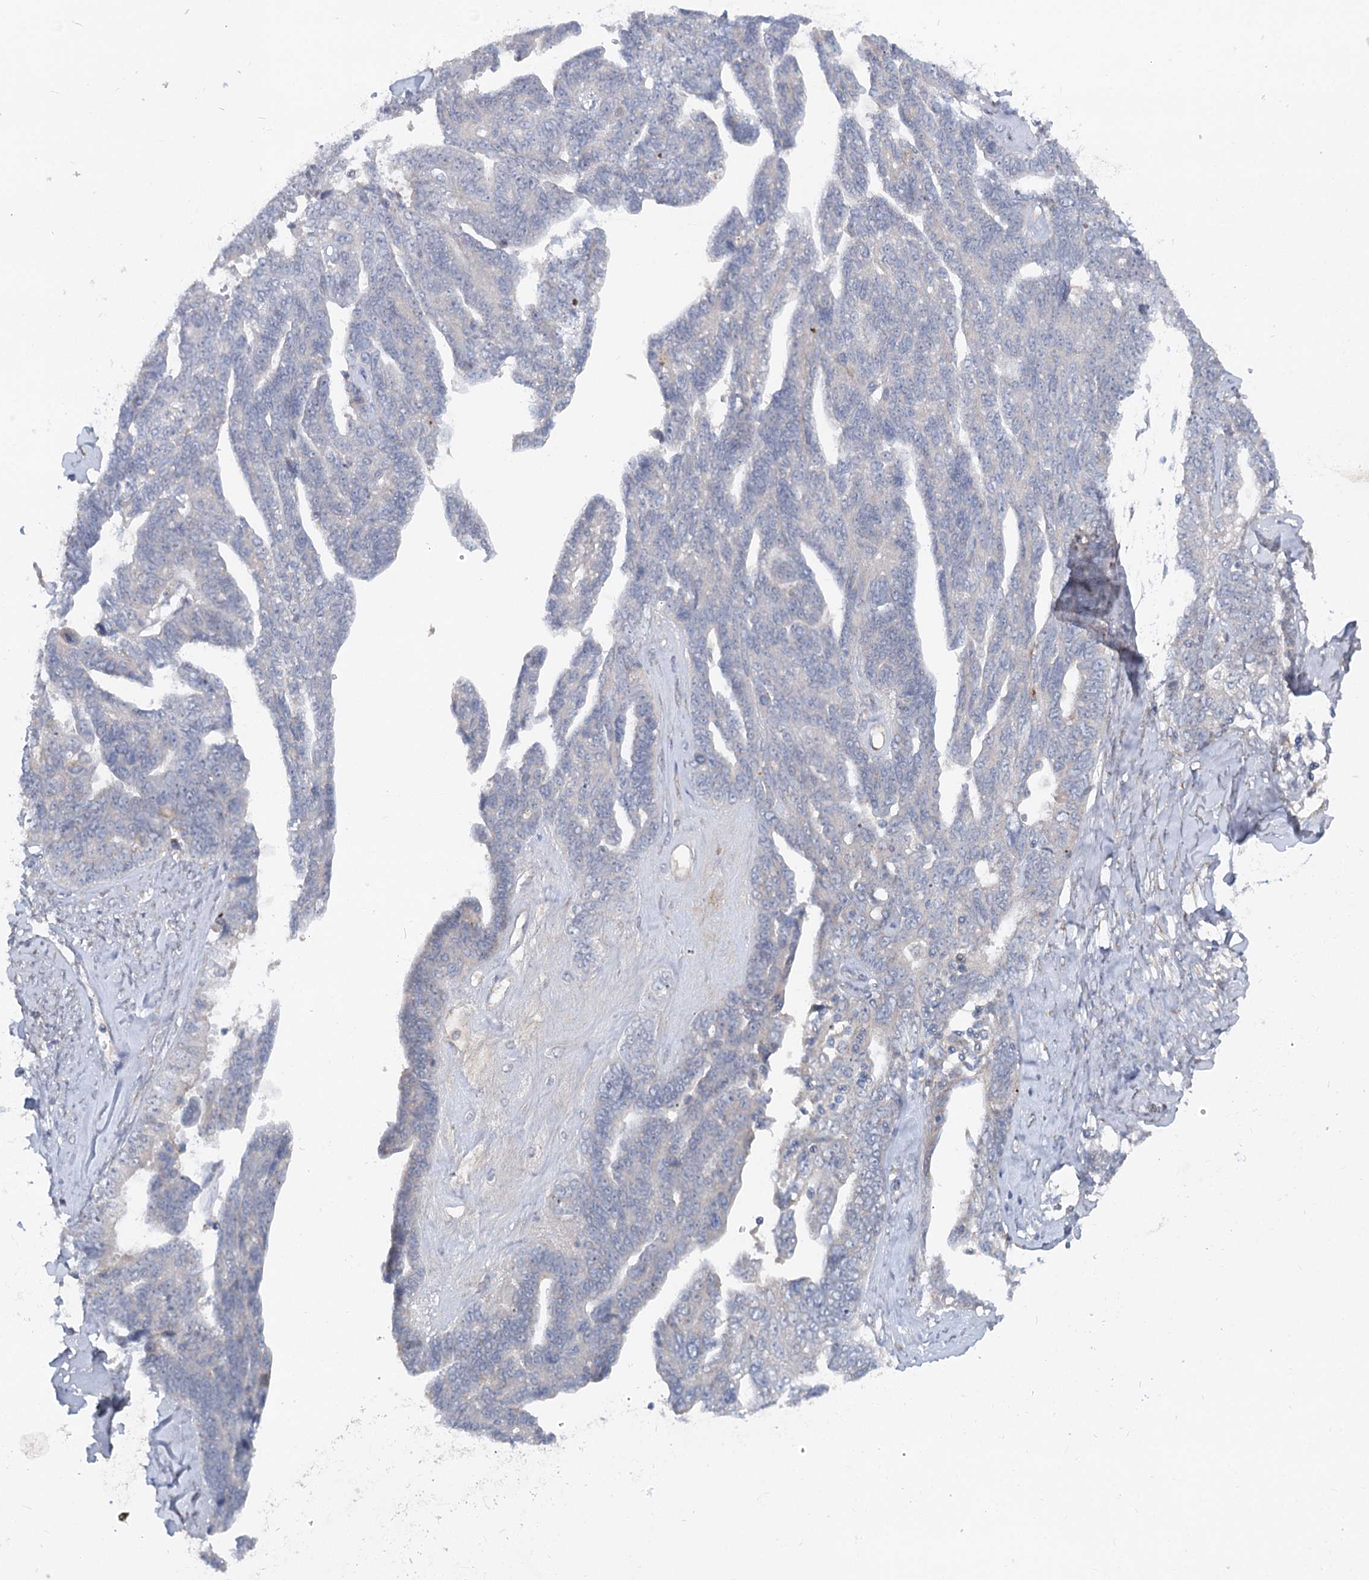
{"staining": {"intensity": "moderate", "quantity": "<25%", "location": "cytoplasmic/membranous"}, "tissue": "ovarian cancer", "cell_type": "Tumor cells", "image_type": "cancer", "snomed": [{"axis": "morphology", "description": "Cystadenocarcinoma, serous, NOS"}, {"axis": "topography", "description": "Ovary"}], "caption": "Tumor cells reveal low levels of moderate cytoplasmic/membranous expression in approximately <25% of cells in human ovarian serous cystadenocarcinoma.", "gene": "FGF19", "patient": {"sex": "female", "age": 79}}